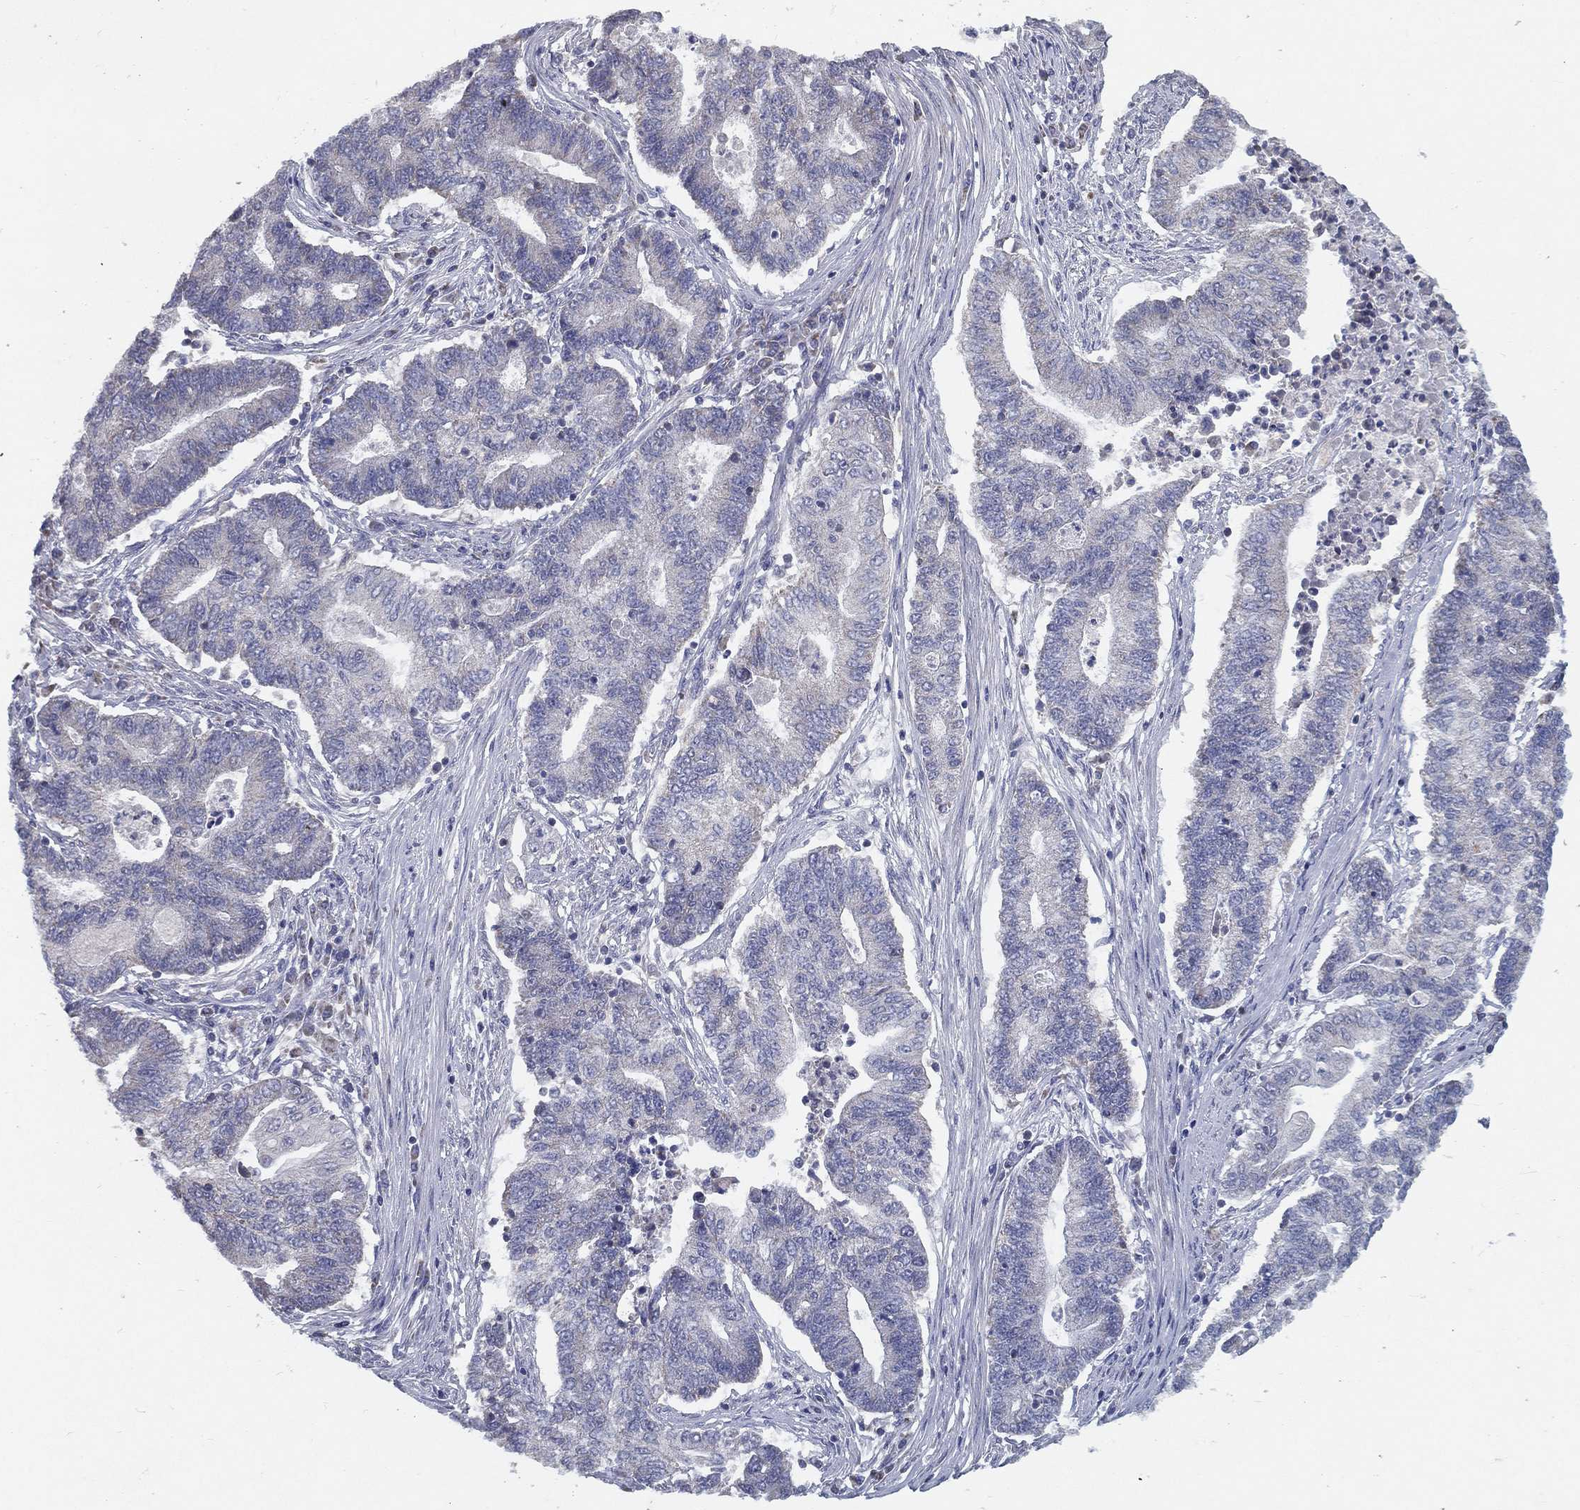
{"staining": {"intensity": "negative", "quantity": "none", "location": "none"}, "tissue": "endometrial cancer", "cell_type": "Tumor cells", "image_type": "cancer", "snomed": [{"axis": "morphology", "description": "Adenocarcinoma, NOS"}, {"axis": "topography", "description": "Uterus"}, {"axis": "topography", "description": "Endometrium"}], "caption": "A high-resolution micrograph shows immunohistochemistry (IHC) staining of adenocarcinoma (endometrial), which shows no significant expression in tumor cells.", "gene": "PCSK1", "patient": {"sex": "female", "age": 54}}